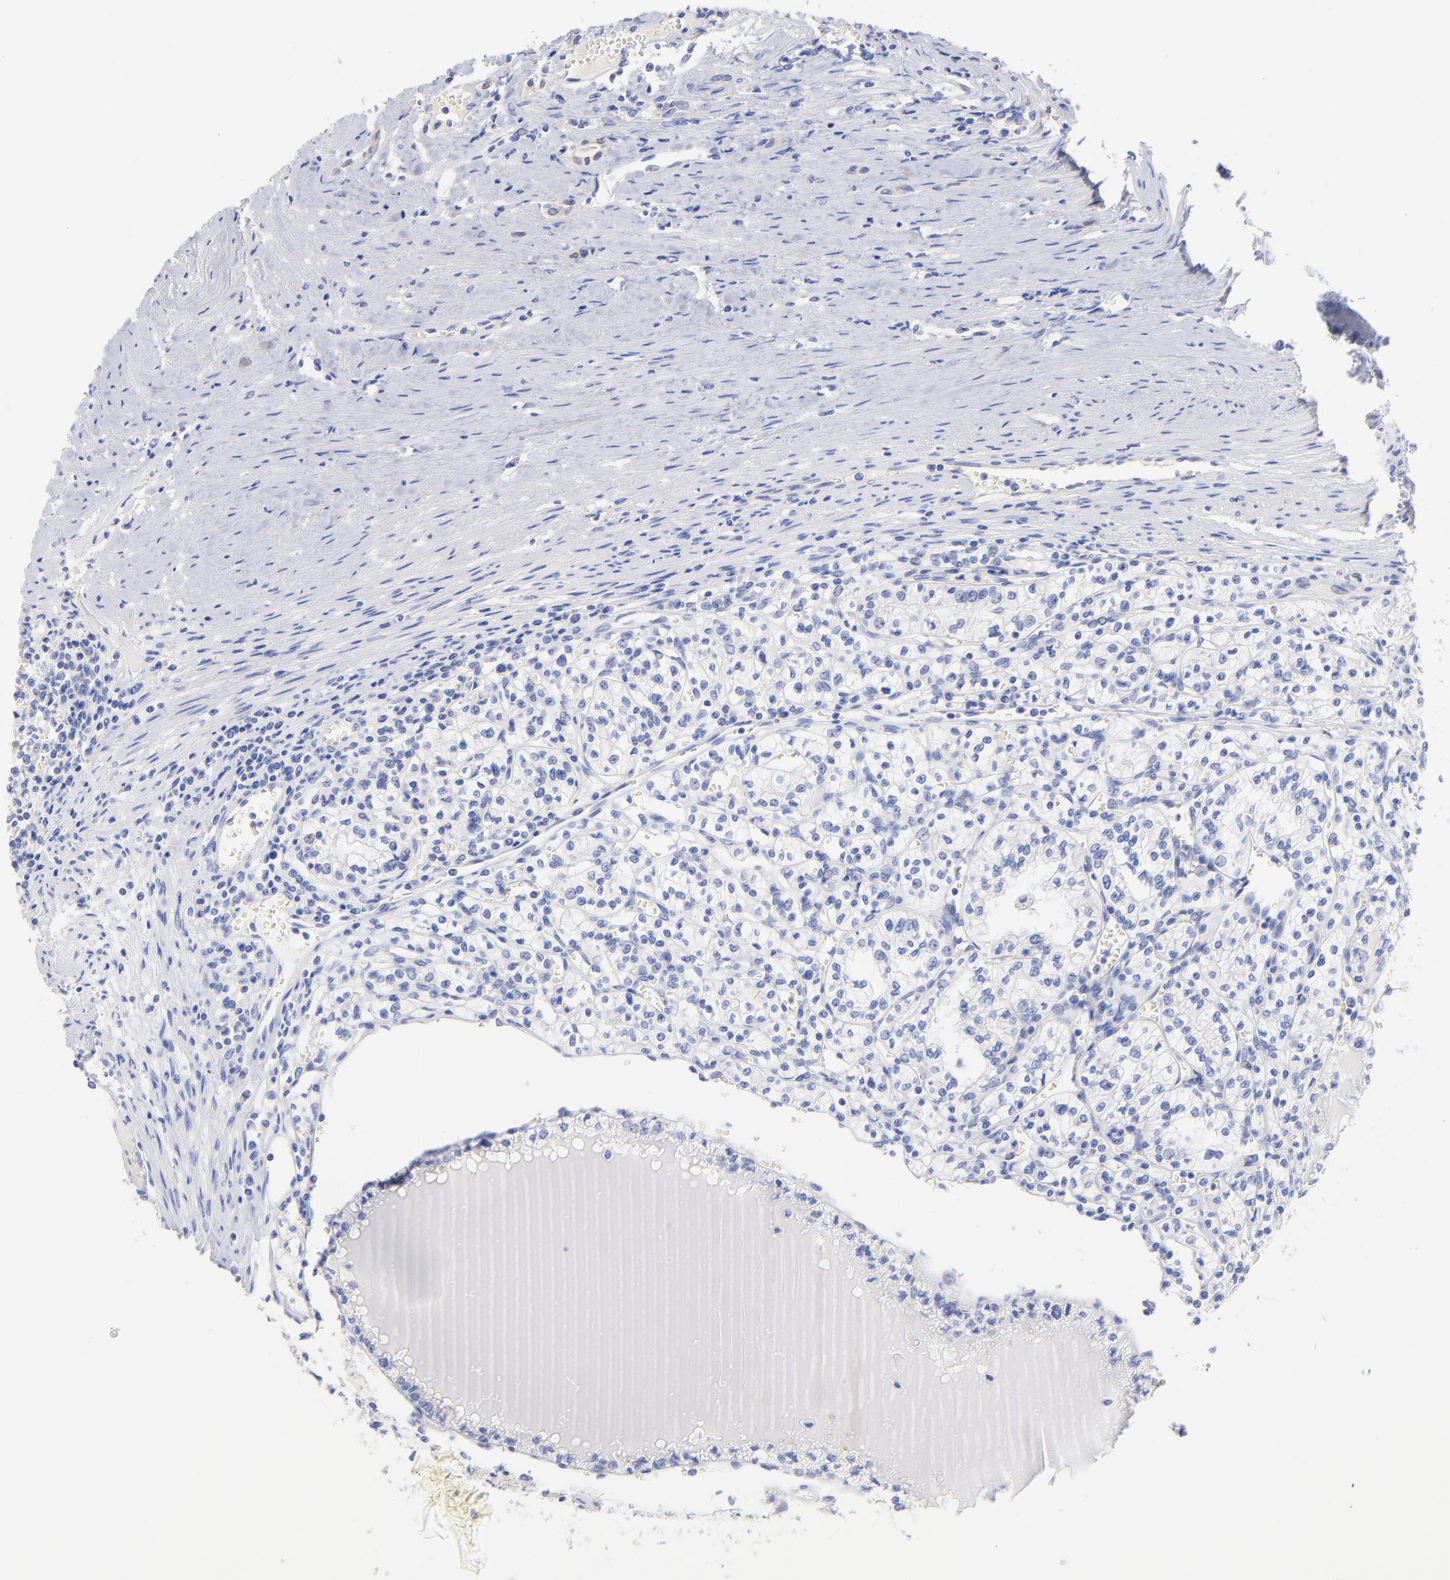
{"staining": {"intensity": "negative", "quantity": "none", "location": "none"}, "tissue": "renal cancer", "cell_type": "Tumor cells", "image_type": "cancer", "snomed": [{"axis": "morphology", "description": "Adenocarcinoma, NOS"}, {"axis": "topography", "description": "Kidney"}], "caption": "Adenocarcinoma (renal) stained for a protein using immunohistochemistry (IHC) displays no staining tumor cells.", "gene": "CFAP57", "patient": {"sex": "male", "age": 61}}